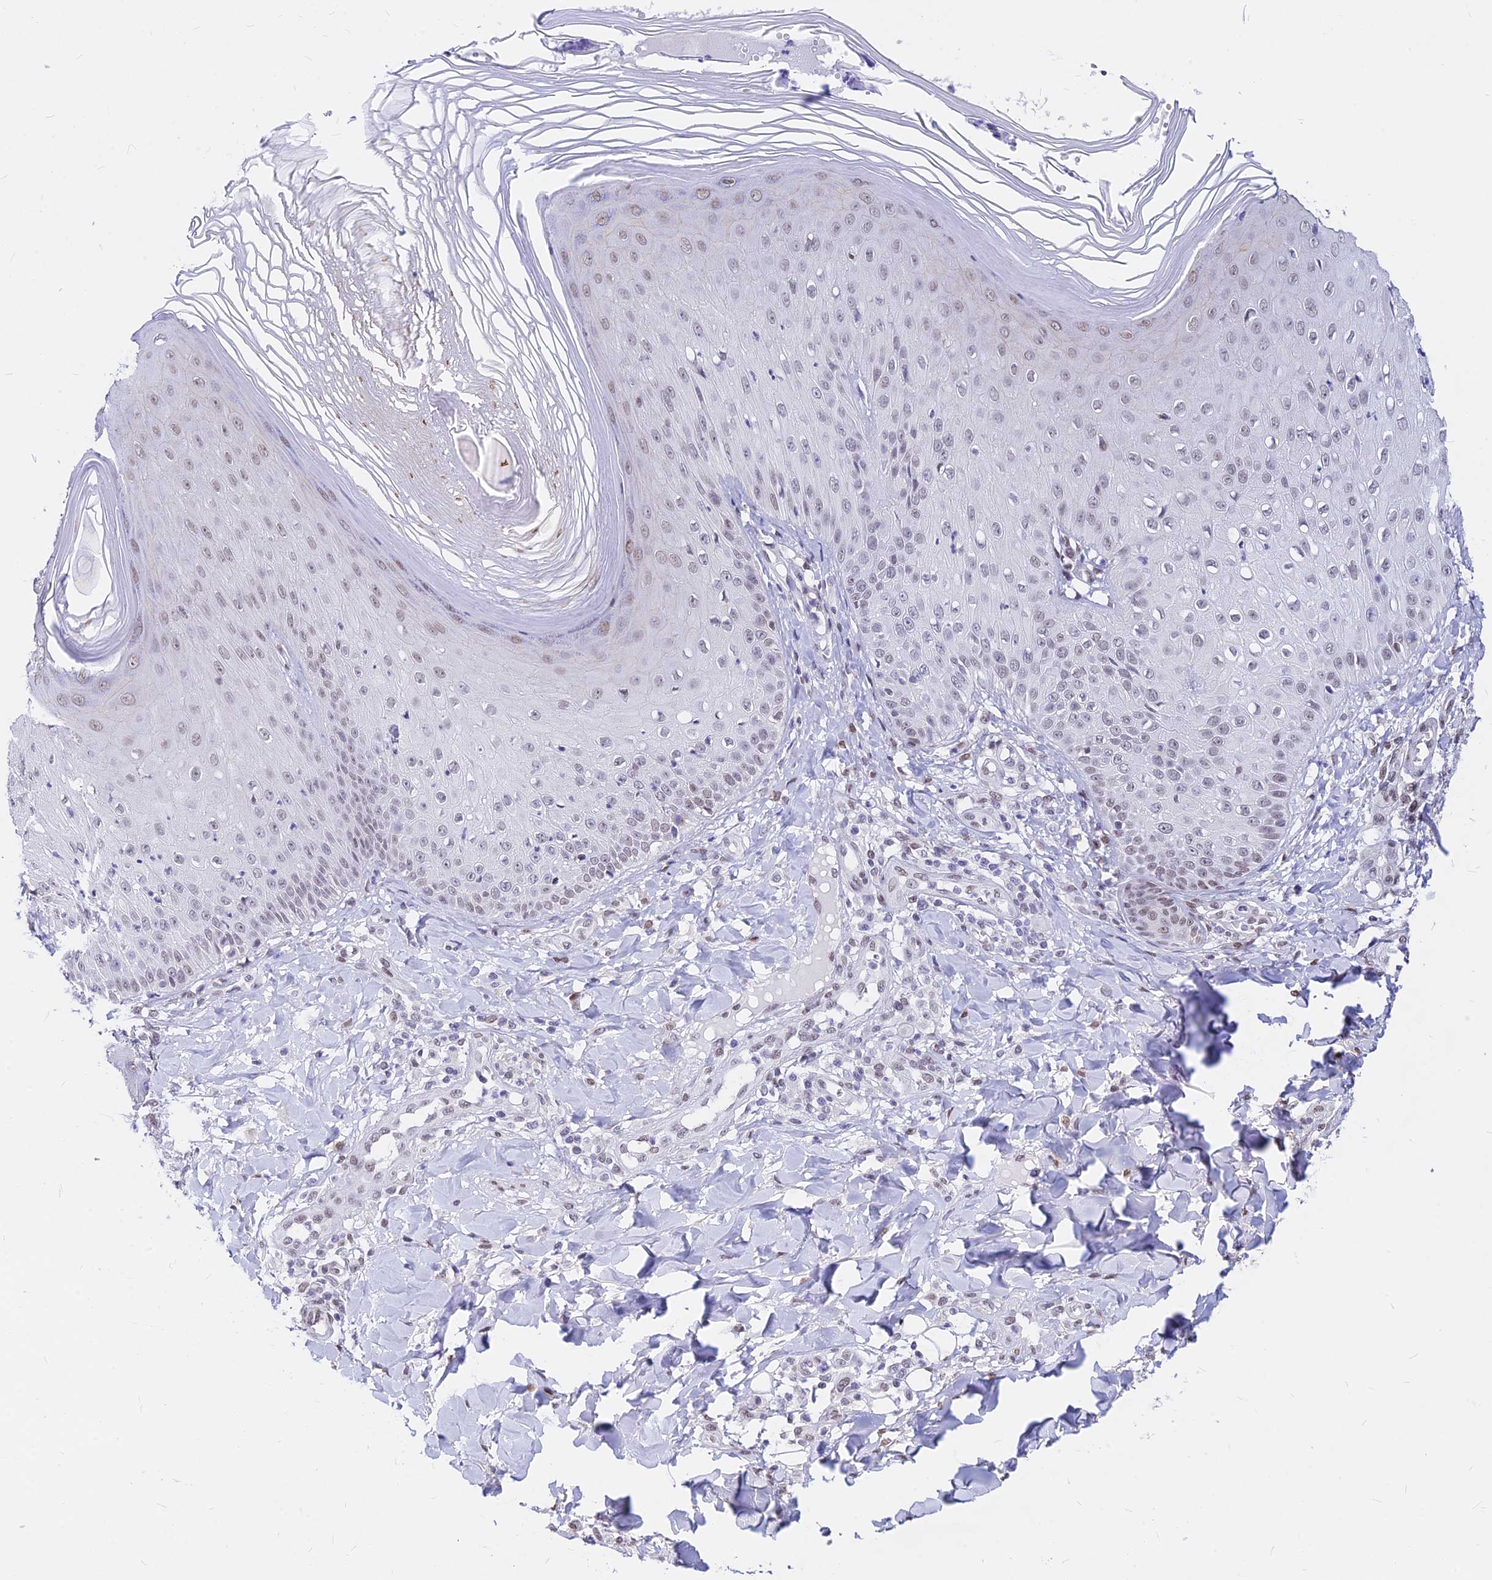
{"staining": {"intensity": "weak", "quantity": "25%-75%", "location": "nuclear"}, "tissue": "skin", "cell_type": "Epidermal cells", "image_type": "normal", "snomed": [{"axis": "morphology", "description": "Normal tissue, NOS"}, {"axis": "morphology", "description": "Inflammation, NOS"}, {"axis": "topography", "description": "Soft tissue"}, {"axis": "topography", "description": "Anal"}], "caption": "Unremarkable skin demonstrates weak nuclear positivity in about 25%-75% of epidermal cells.", "gene": "KCTD13", "patient": {"sex": "female", "age": 15}}